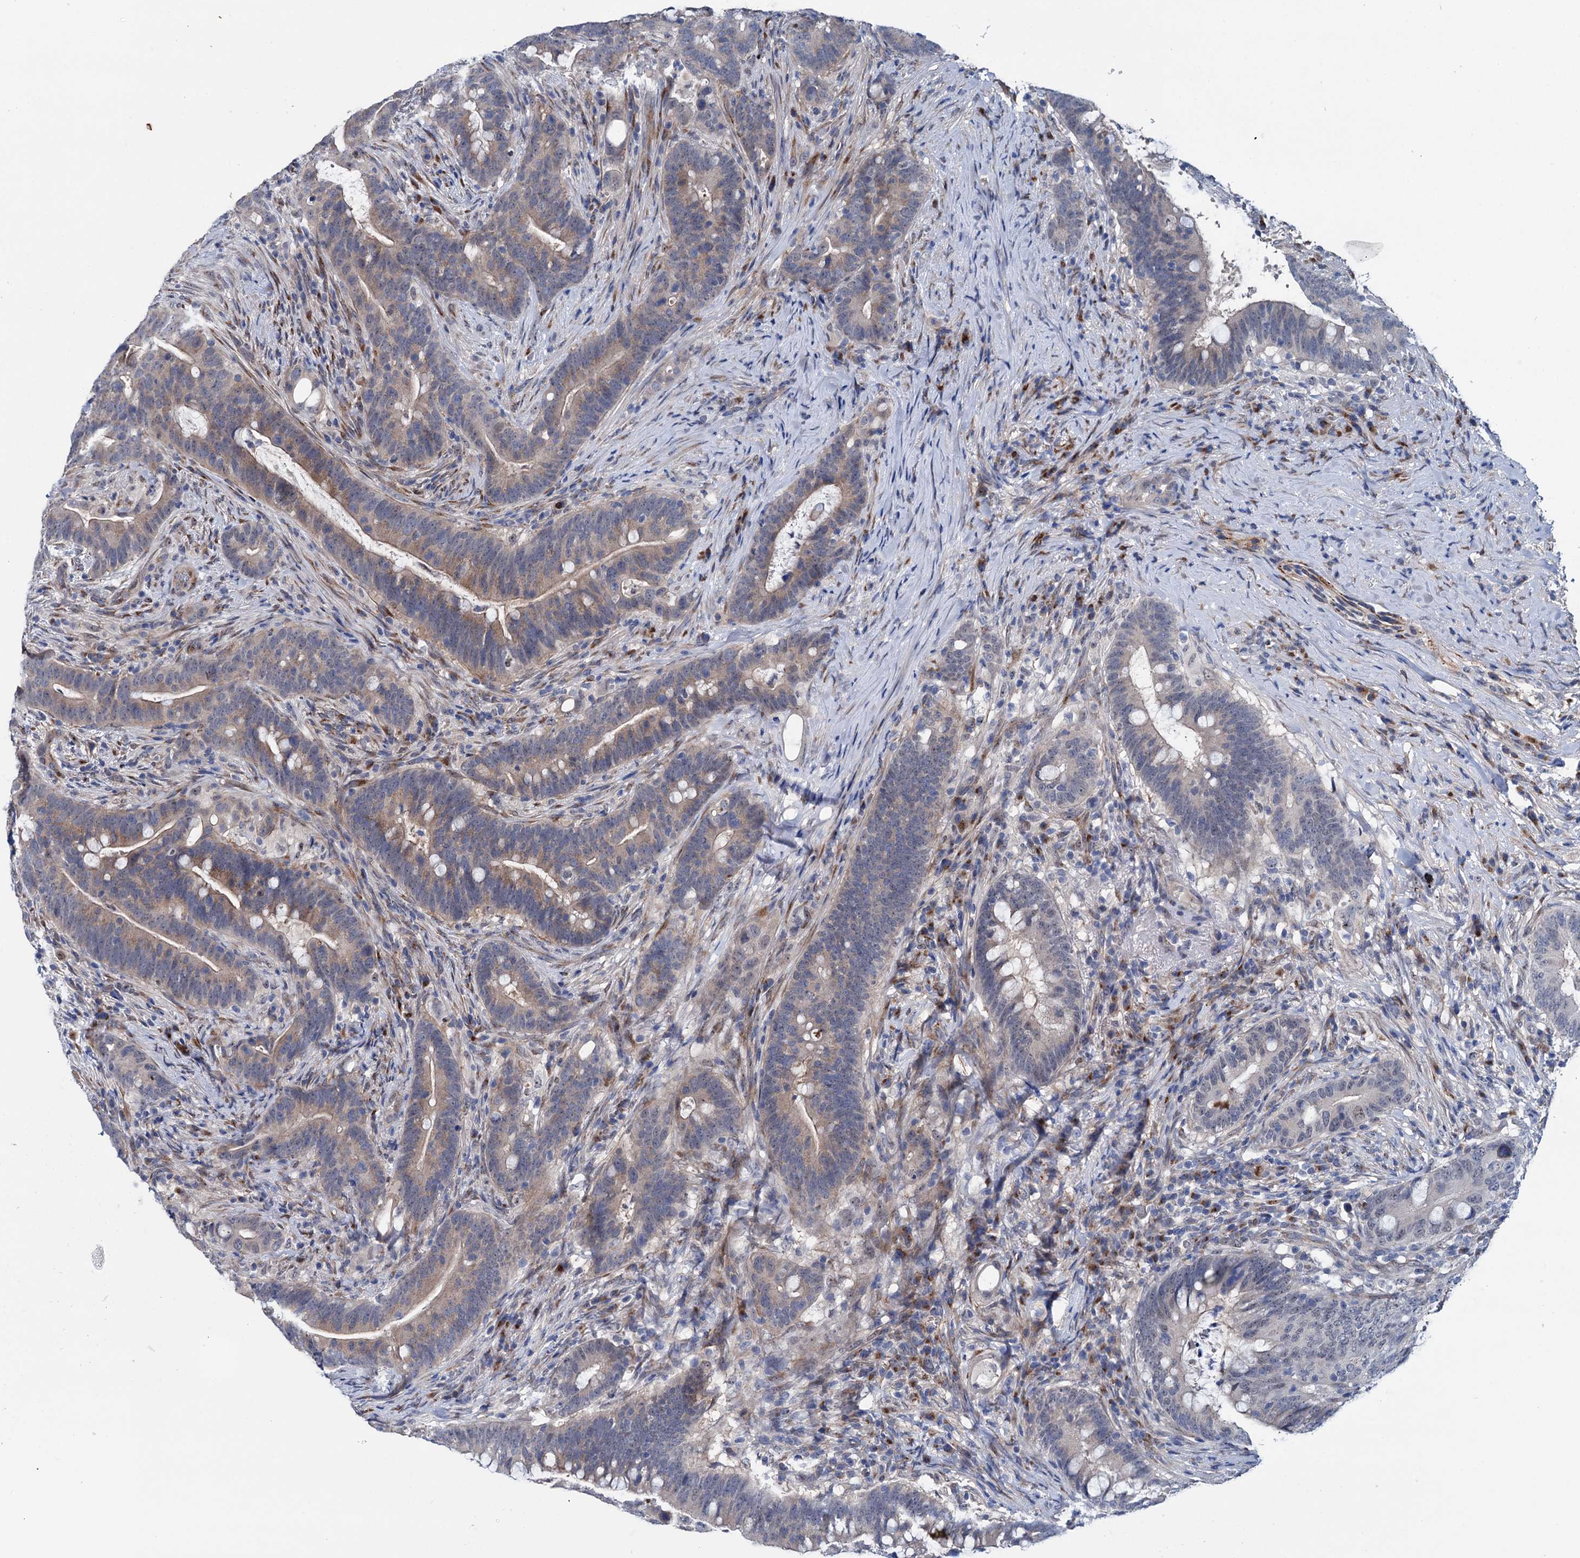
{"staining": {"intensity": "weak", "quantity": "25%-75%", "location": "cytoplasmic/membranous"}, "tissue": "colorectal cancer", "cell_type": "Tumor cells", "image_type": "cancer", "snomed": [{"axis": "morphology", "description": "Adenocarcinoma, NOS"}, {"axis": "topography", "description": "Colon"}], "caption": "Immunohistochemical staining of colorectal cancer displays low levels of weak cytoplasmic/membranous staining in about 25%-75% of tumor cells.", "gene": "EYA4", "patient": {"sex": "female", "age": 66}}